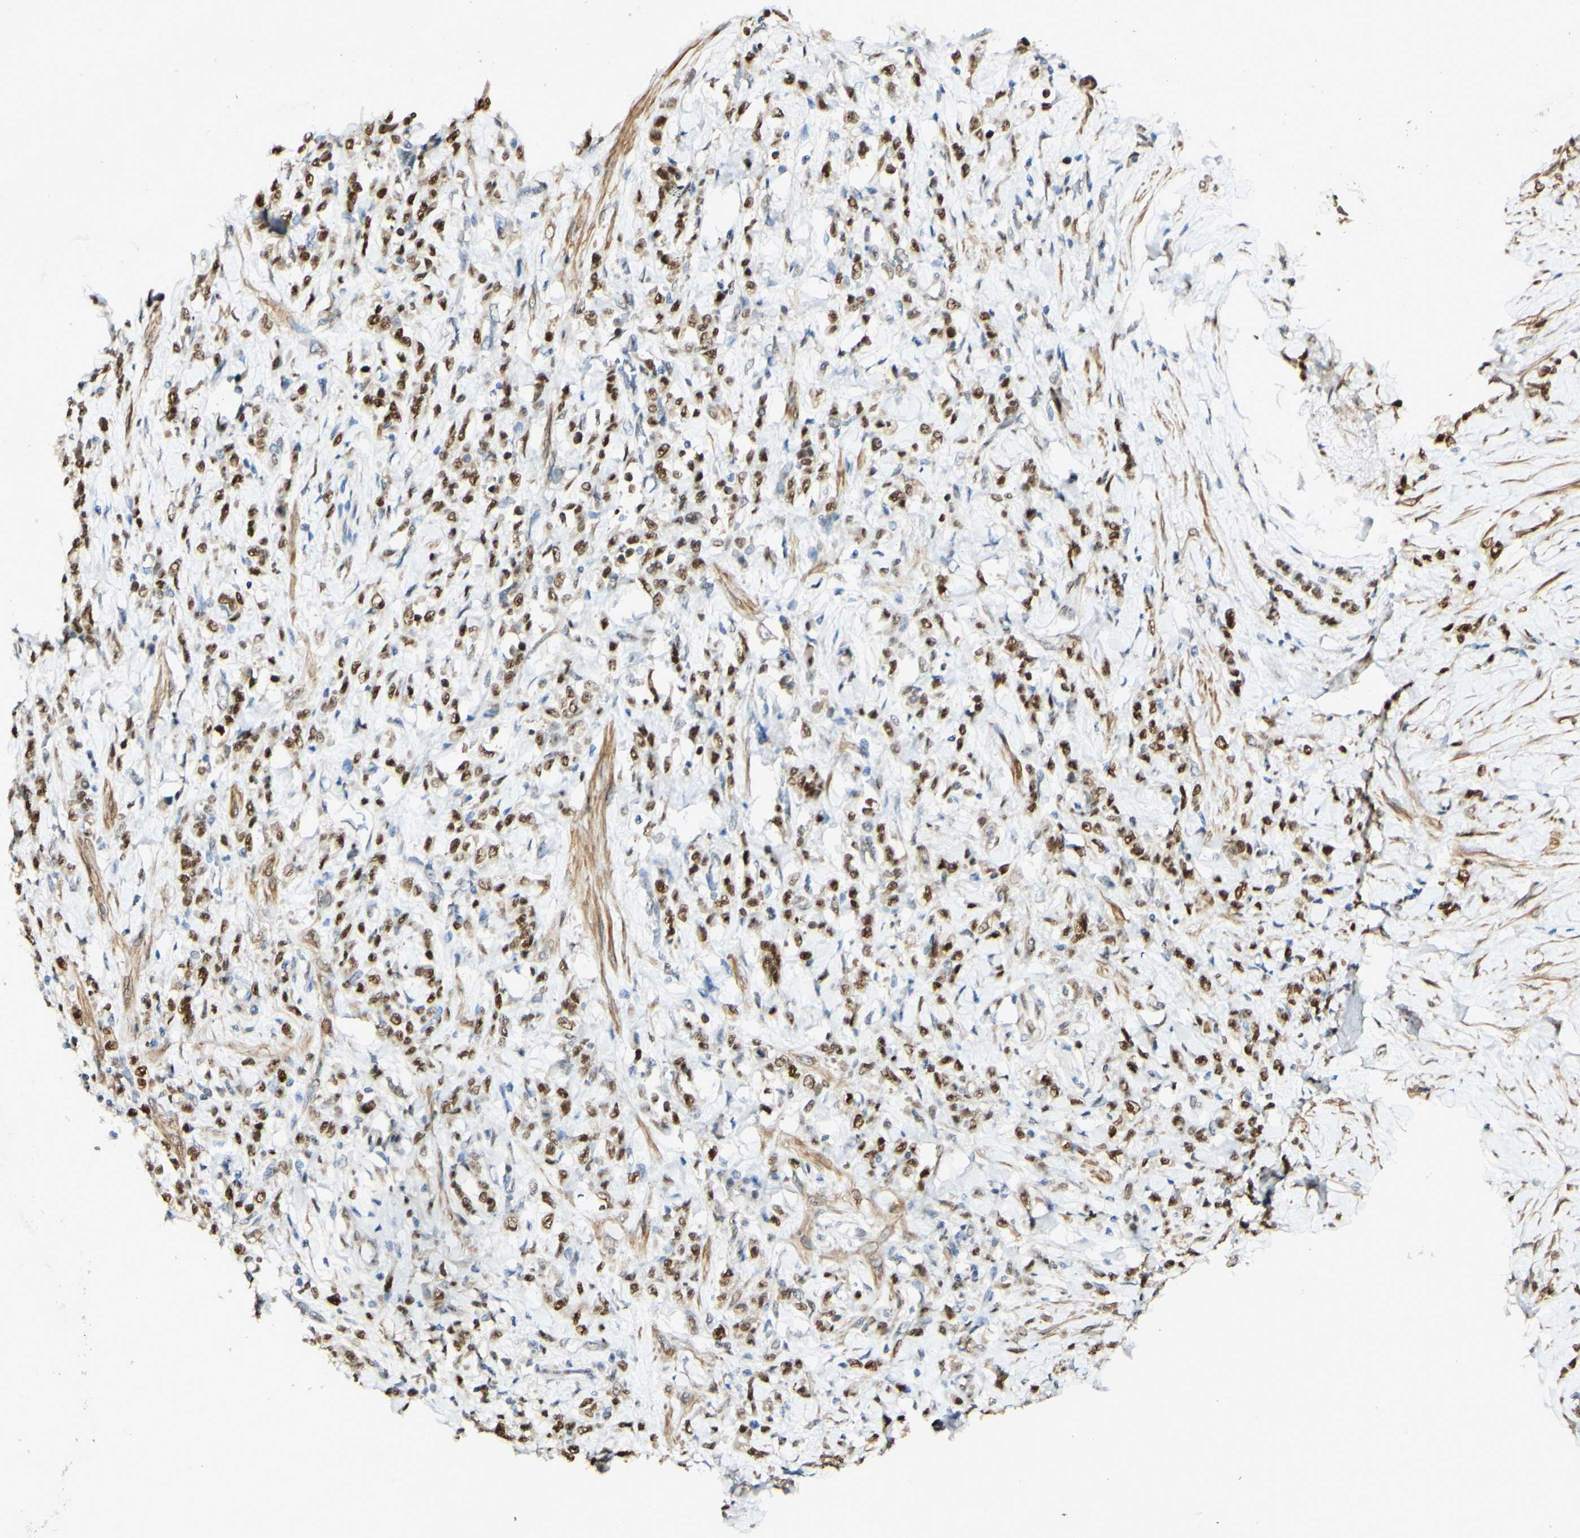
{"staining": {"intensity": "strong", "quantity": ">75%", "location": "nuclear"}, "tissue": "stomach cancer", "cell_type": "Tumor cells", "image_type": "cancer", "snomed": [{"axis": "morphology", "description": "Adenocarcinoma, NOS"}, {"axis": "topography", "description": "Stomach"}], "caption": "Human adenocarcinoma (stomach) stained with a protein marker exhibits strong staining in tumor cells.", "gene": "MAP3K4", "patient": {"sex": "male", "age": 82}}